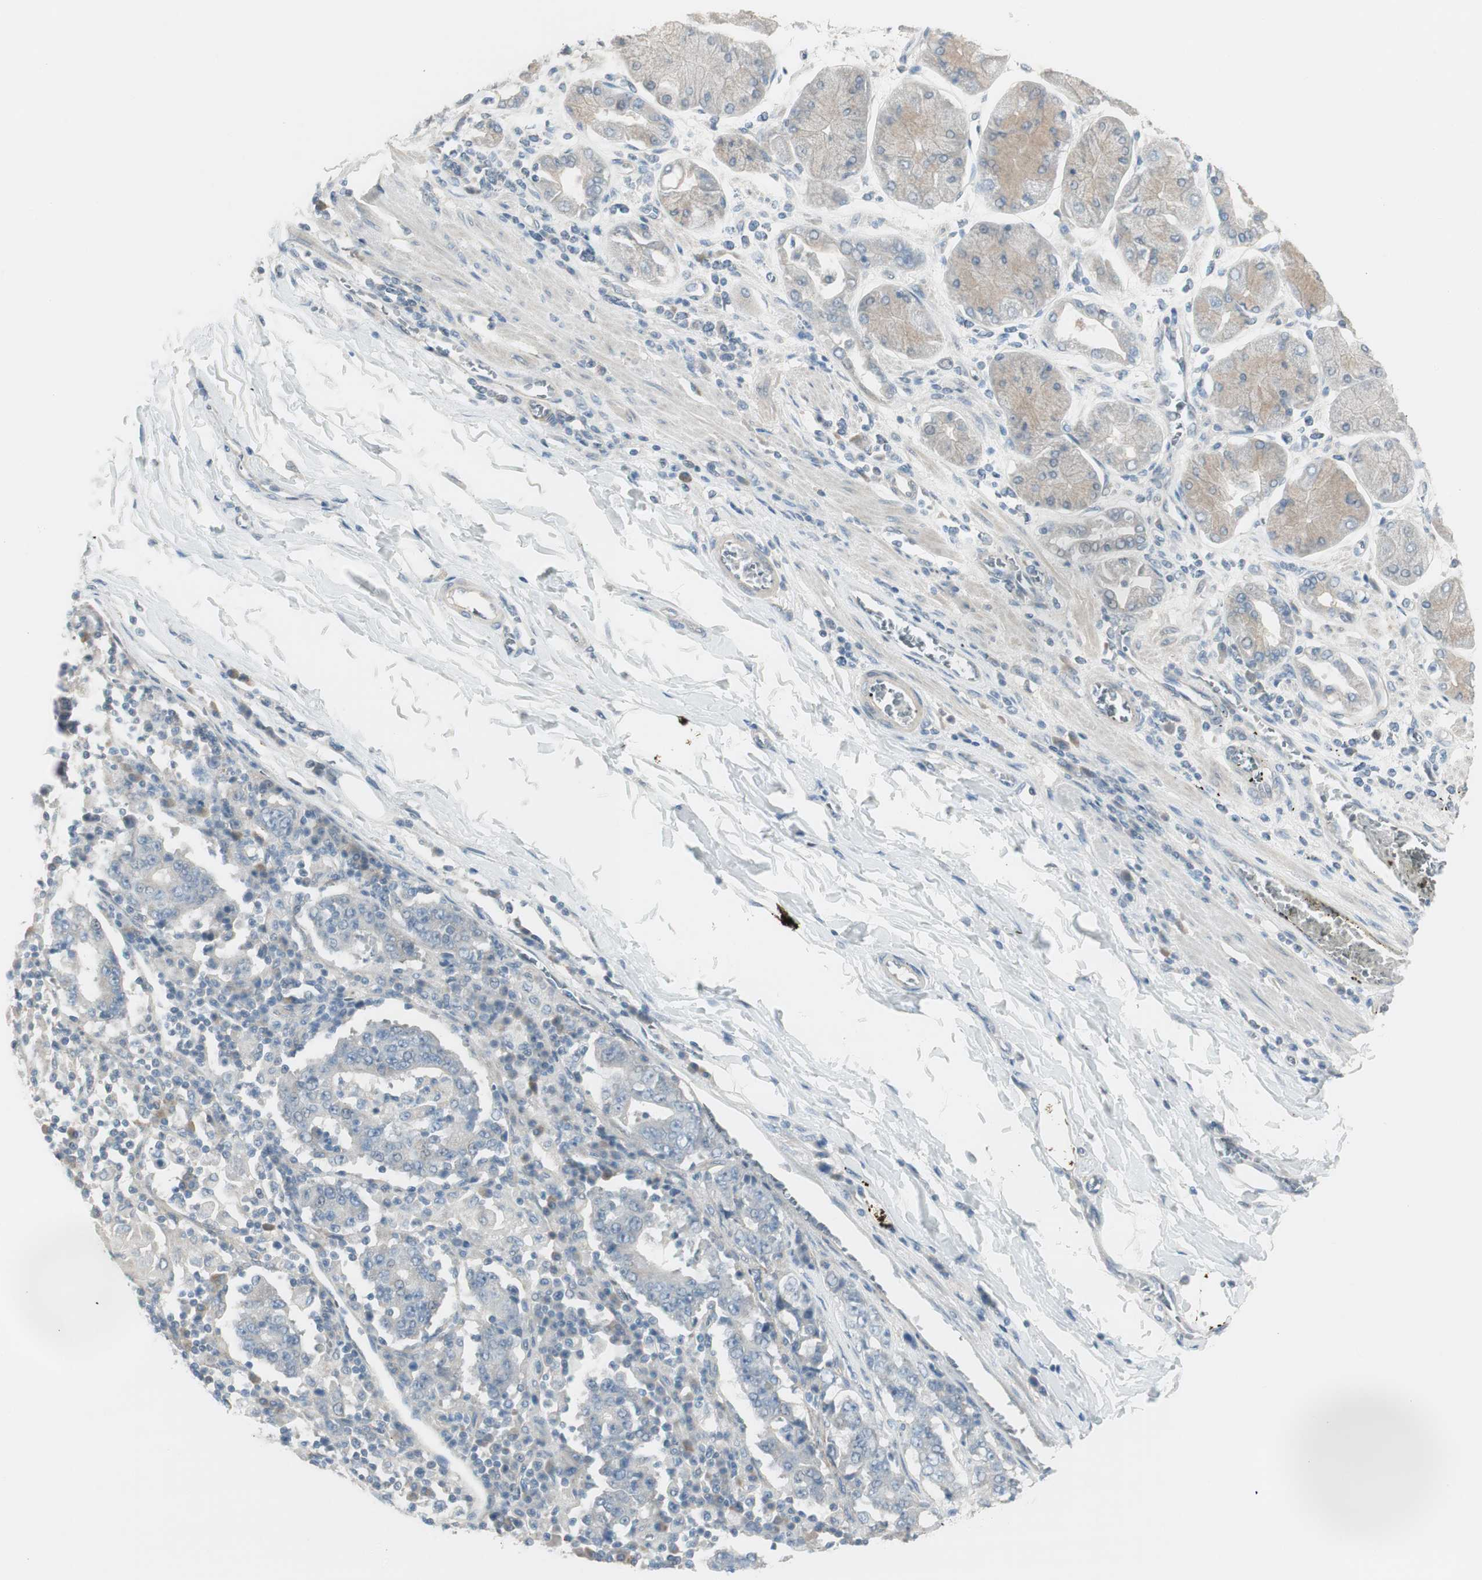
{"staining": {"intensity": "negative", "quantity": "none", "location": "none"}, "tissue": "stomach cancer", "cell_type": "Tumor cells", "image_type": "cancer", "snomed": [{"axis": "morphology", "description": "Normal tissue, NOS"}, {"axis": "morphology", "description": "Adenocarcinoma, NOS"}, {"axis": "topography", "description": "Stomach, upper"}, {"axis": "topography", "description": "Stomach"}], "caption": "Immunohistochemistry (IHC) histopathology image of stomach cancer (adenocarcinoma) stained for a protein (brown), which displays no staining in tumor cells.", "gene": "EVA1A", "patient": {"sex": "male", "age": 59}}